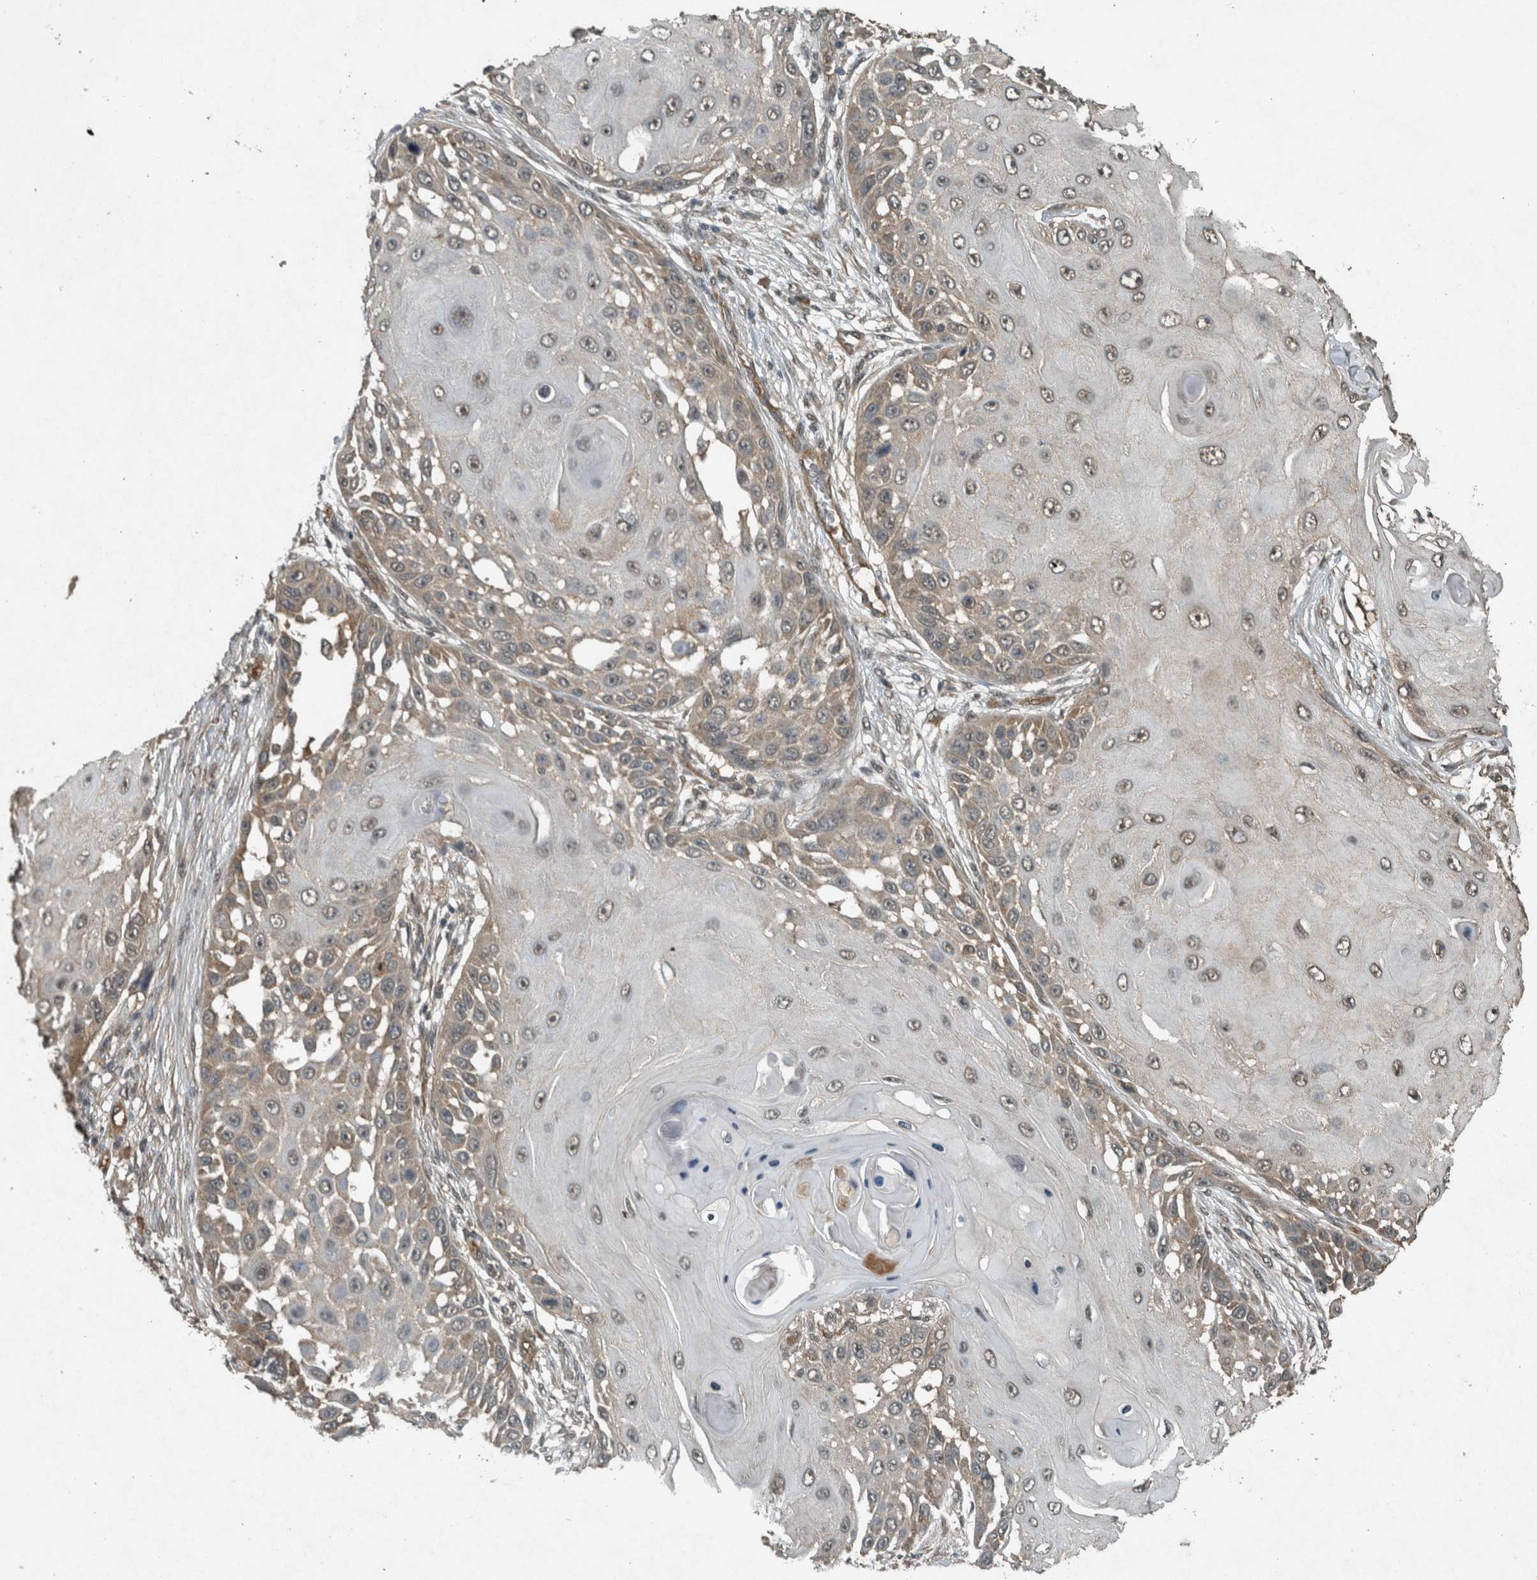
{"staining": {"intensity": "weak", "quantity": "25%-75%", "location": "cytoplasmic/membranous,nuclear"}, "tissue": "skin cancer", "cell_type": "Tumor cells", "image_type": "cancer", "snomed": [{"axis": "morphology", "description": "Squamous cell carcinoma, NOS"}, {"axis": "topography", "description": "Skin"}], "caption": "High-power microscopy captured an IHC photomicrograph of skin cancer, revealing weak cytoplasmic/membranous and nuclear positivity in approximately 25%-75% of tumor cells.", "gene": "ARHGEF12", "patient": {"sex": "female", "age": 44}}